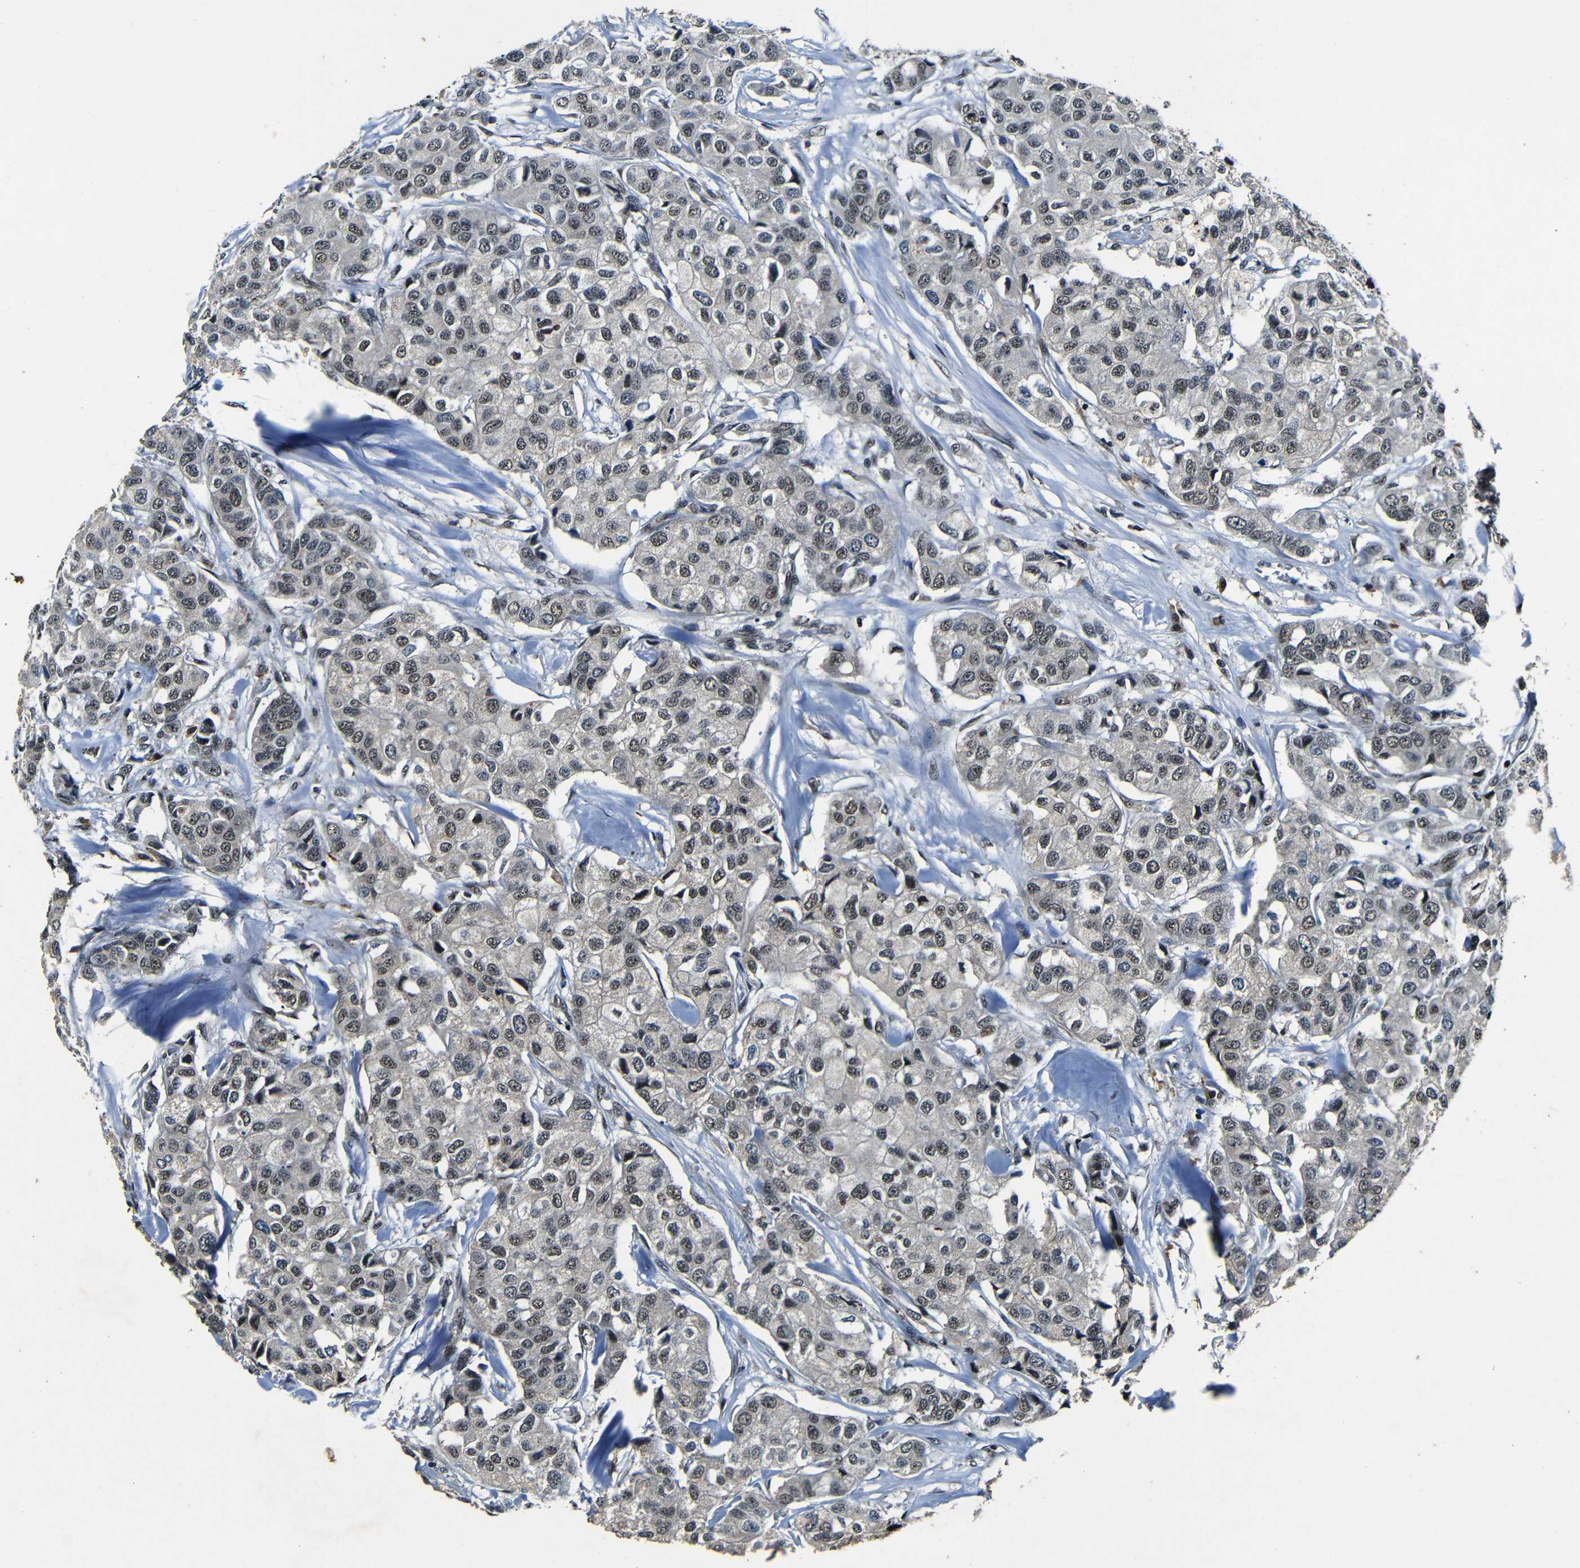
{"staining": {"intensity": "weak", "quantity": ">75%", "location": "nuclear"}, "tissue": "breast cancer", "cell_type": "Tumor cells", "image_type": "cancer", "snomed": [{"axis": "morphology", "description": "Duct carcinoma"}, {"axis": "topography", "description": "Breast"}], "caption": "There is low levels of weak nuclear positivity in tumor cells of breast cancer, as demonstrated by immunohistochemical staining (brown color).", "gene": "FOXD4", "patient": {"sex": "female", "age": 80}}